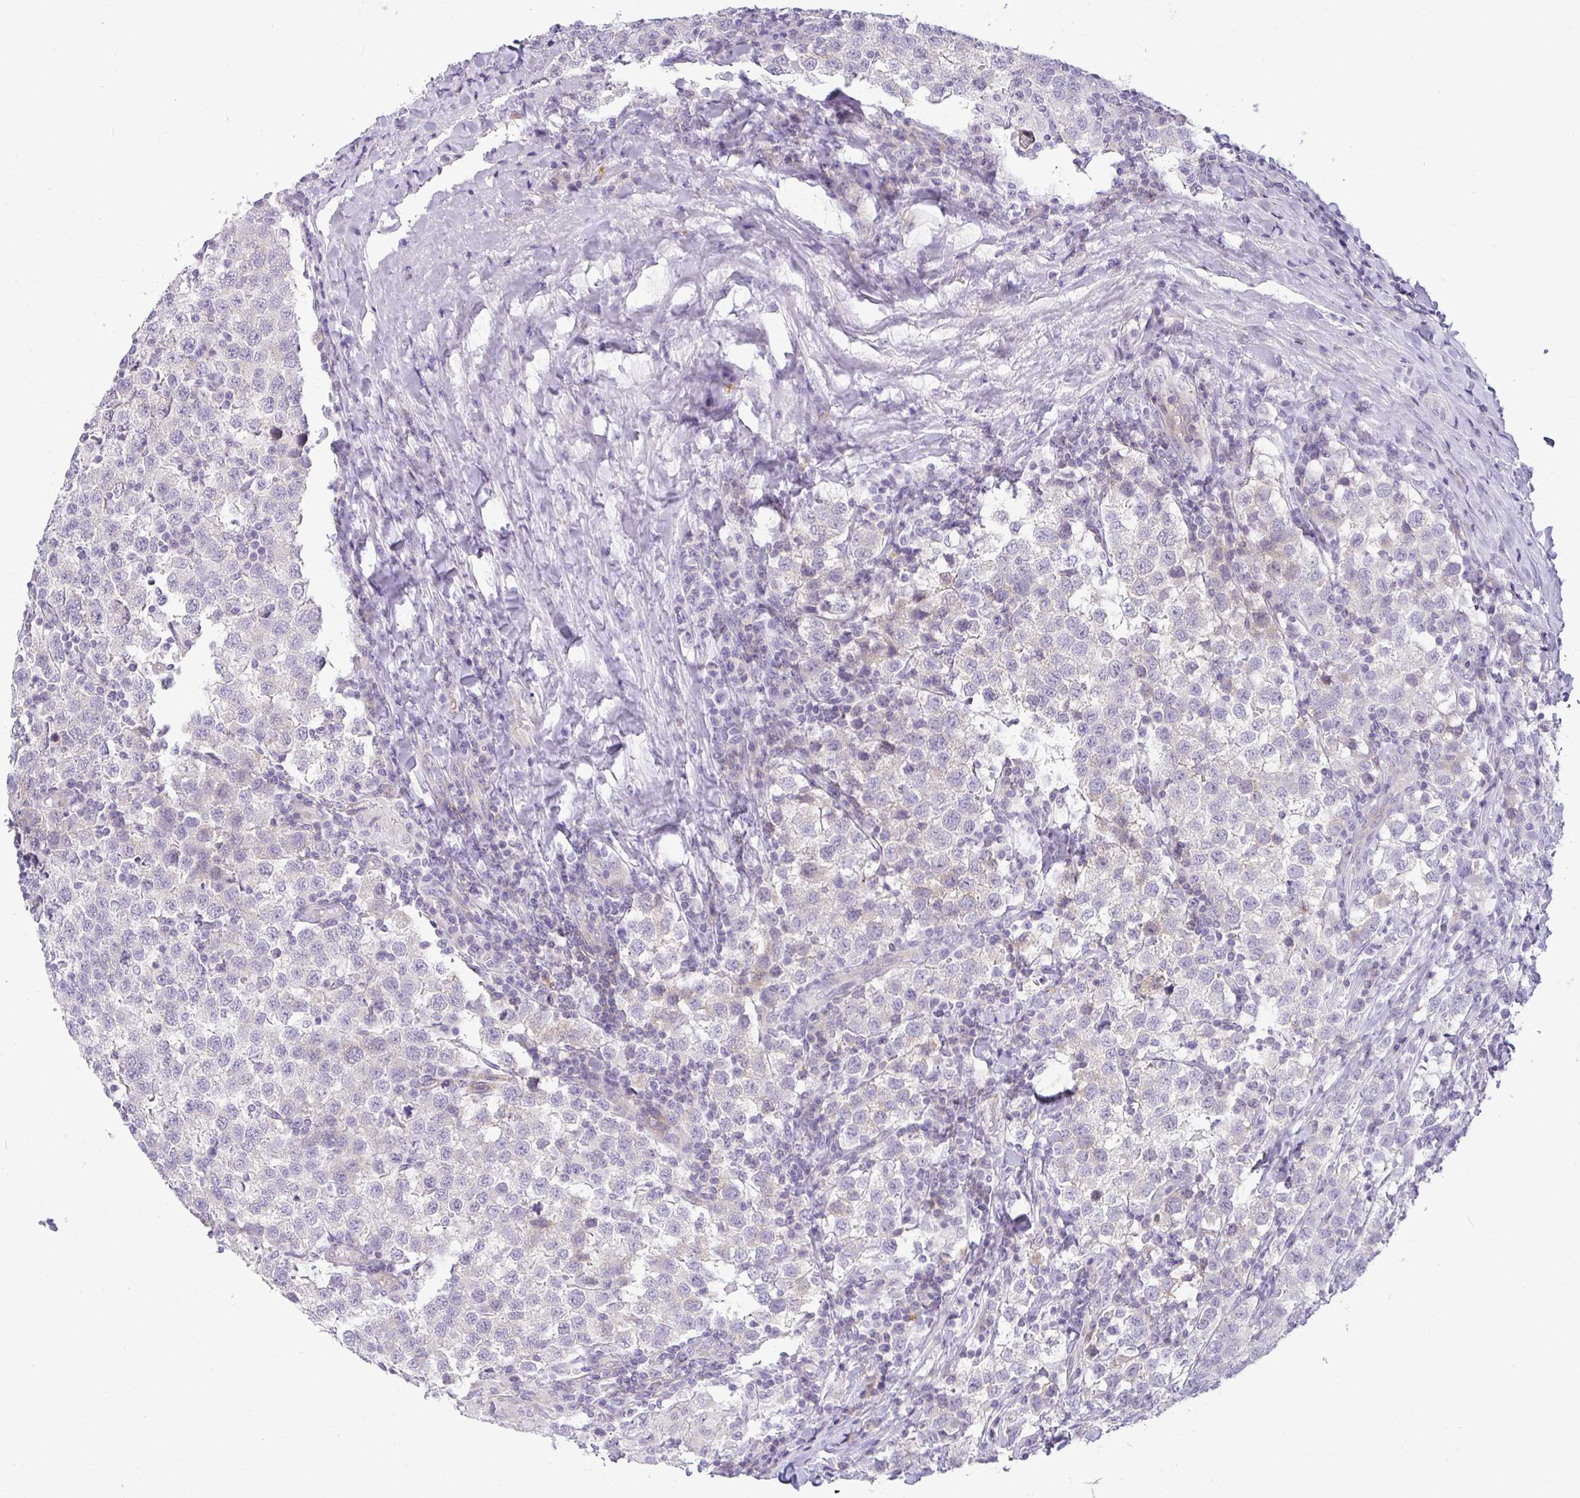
{"staining": {"intensity": "negative", "quantity": "none", "location": "none"}, "tissue": "testis cancer", "cell_type": "Tumor cells", "image_type": "cancer", "snomed": [{"axis": "morphology", "description": "Seminoma, NOS"}, {"axis": "topography", "description": "Testis"}], "caption": "Immunohistochemical staining of human testis cancer (seminoma) reveals no significant expression in tumor cells. (Brightfield microscopy of DAB immunohistochemistry (IHC) at high magnification).", "gene": "LIPE", "patient": {"sex": "male", "age": 34}}